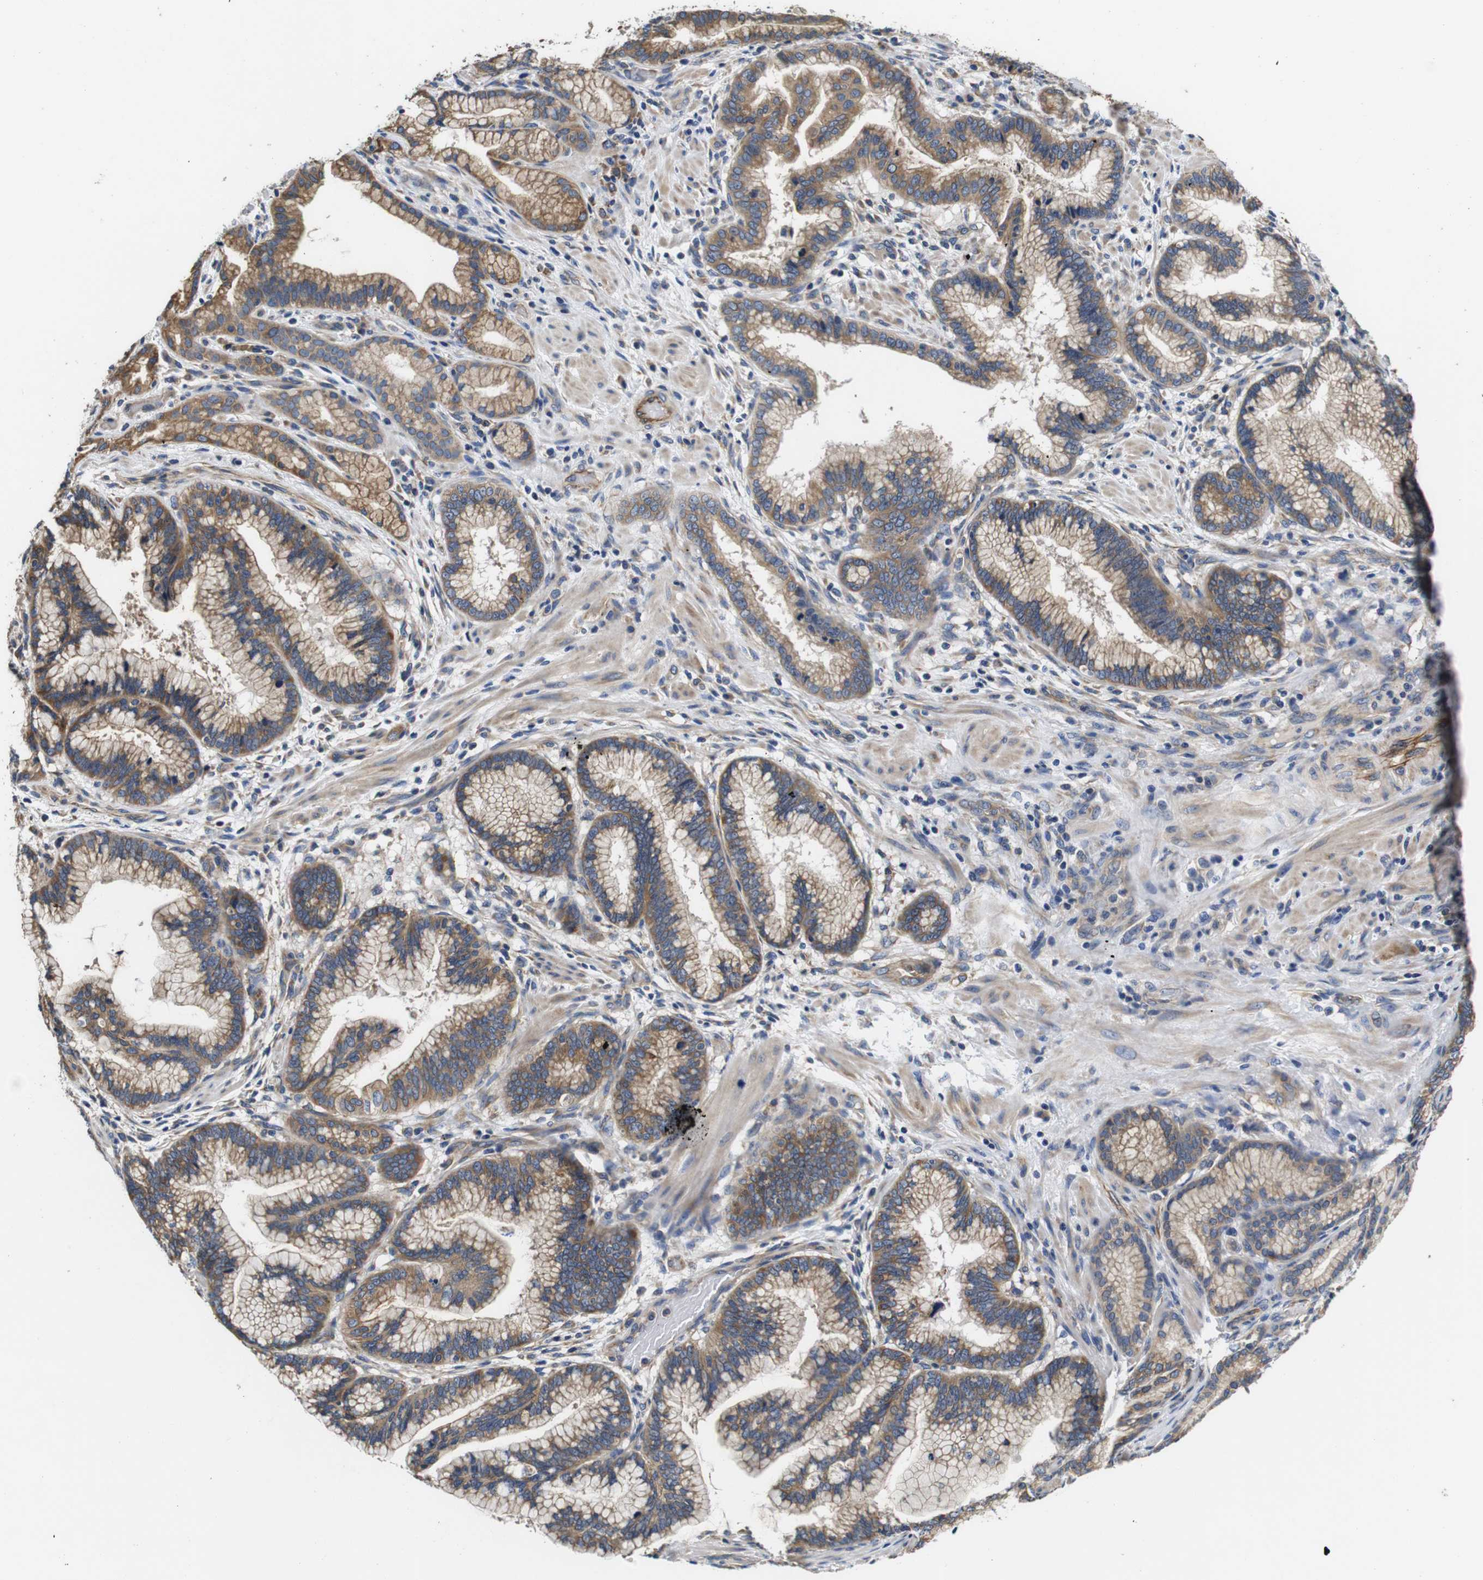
{"staining": {"intensity": "moderate", "quantity": ">75%", "location": "cytoplasmic/membranous"}, "tissue": "pancreatic cancer", "cell_type": "Tumor cells", "image_type": "cancer", "snomed": [{"axis": "morphology", "description": "Adenocarcinoma, NOS"}, {"axis": "topography", "description": "Pancreas"}], "caption": "Protein expression analysis of human pancreatic cancer (adenocarcinoma) reveals moderate cytoplasmic/membranous expression in about >75% of tumor cells.", "gene": "MARCHF7", "patient": {"sex": "female", "age": 64}}